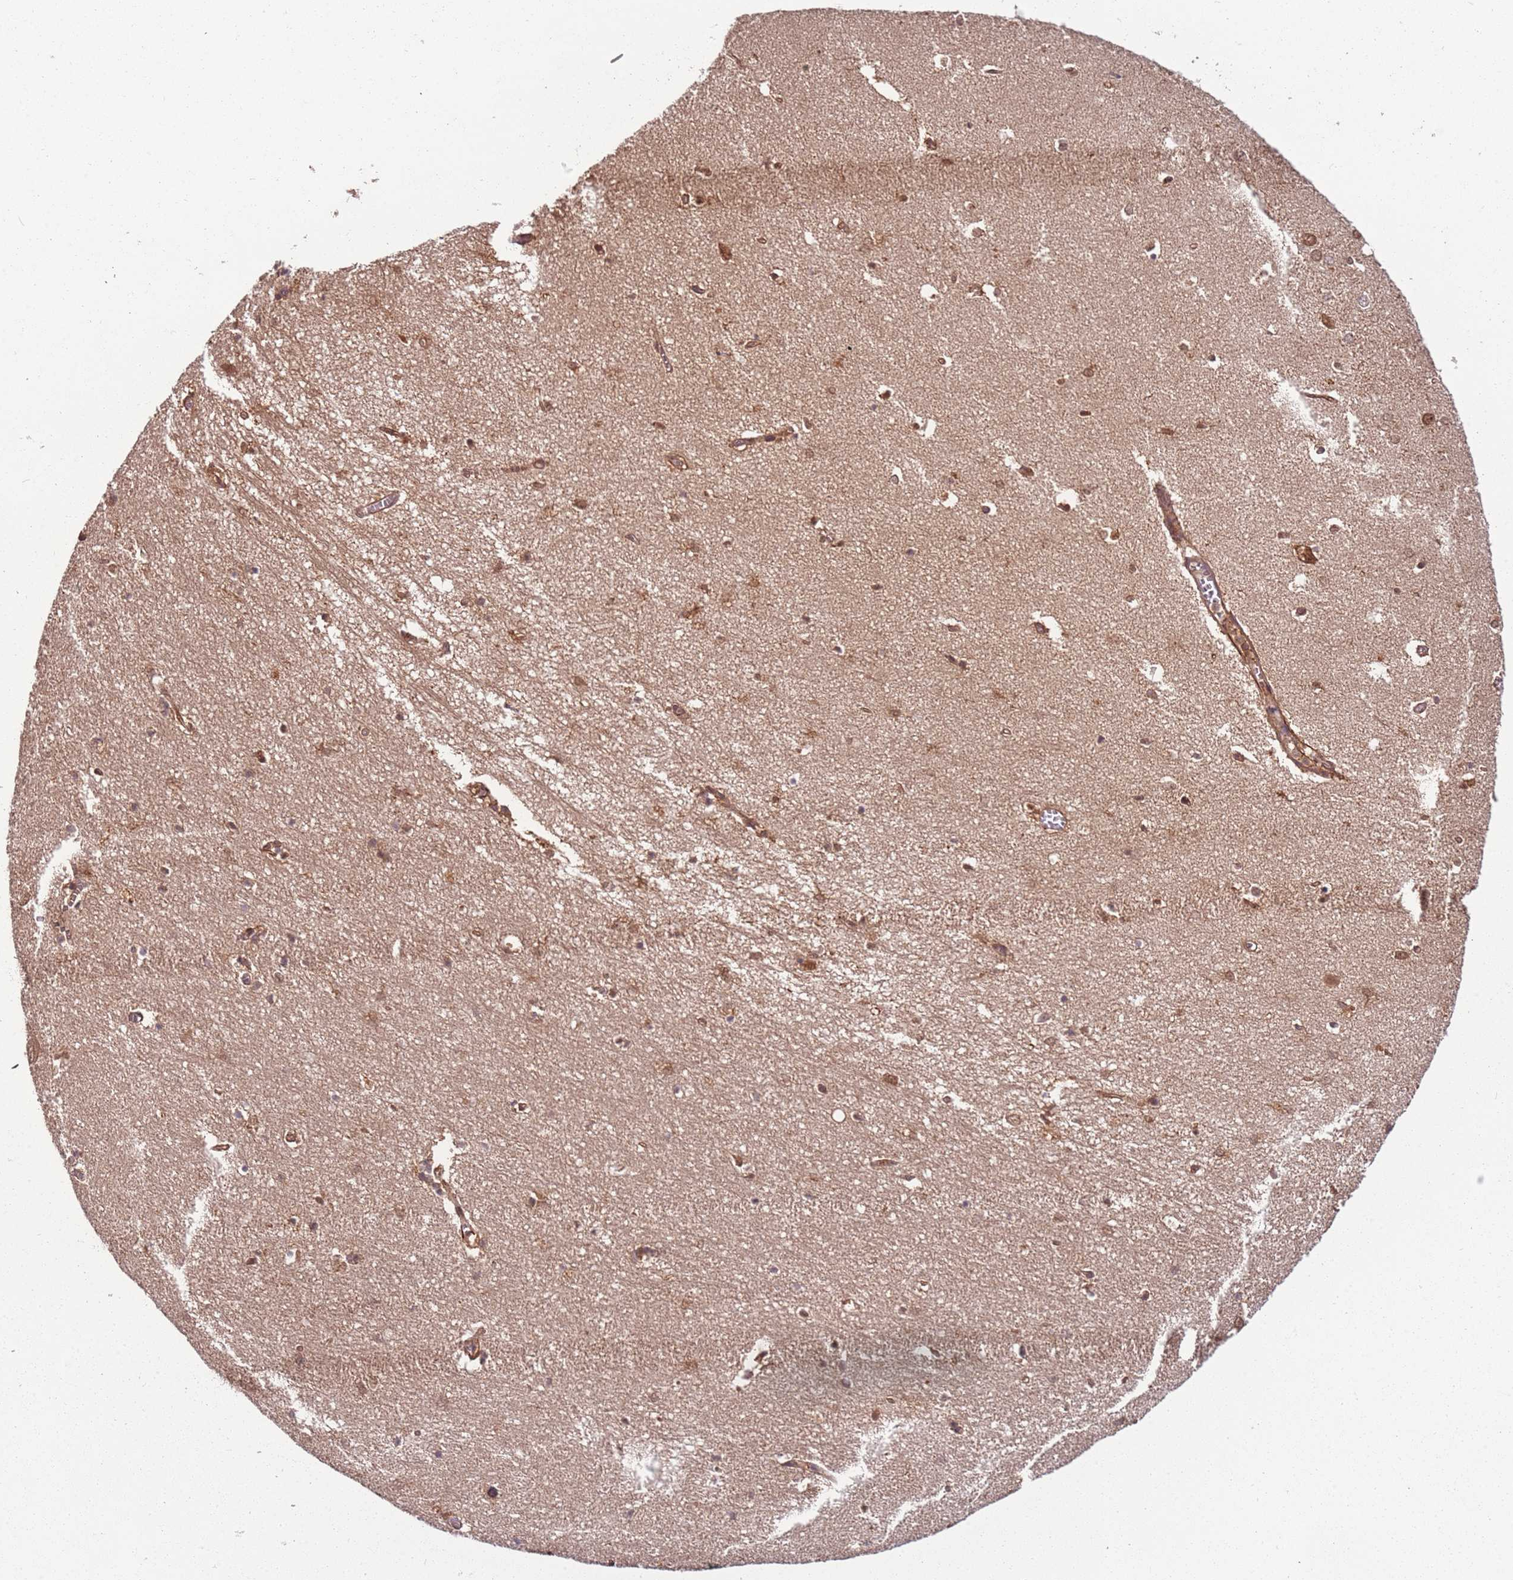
{"staining": {"intensity": "moderate", "quantity": "<25%", "location": "cytoplasmic/membranous,nuclear"}, "tissue": "hippocampus", "cell_type": "Glial cells", "image_type": "normal", "snomed": [{"axis": "morphology", "description": "Normal tissue, NOS"}, {"axis": "topography", "description": "Hippocampus"}], "caption": "DAB (3,3'-diaminobenzidine) immunohistochemical staining of unremarkable hippocampus displays moderate cytoplasmic/membranous,nuclear protein positivity in approximately <25% of glial cells. (Stains: DAB (3,3'-diaminobenzidine) in brown, nuclei in blue, Microscopy: brightfield microscopy at high magnification).", "gene": "PGLS", "patient": {"sex": "female", "age": 64}}